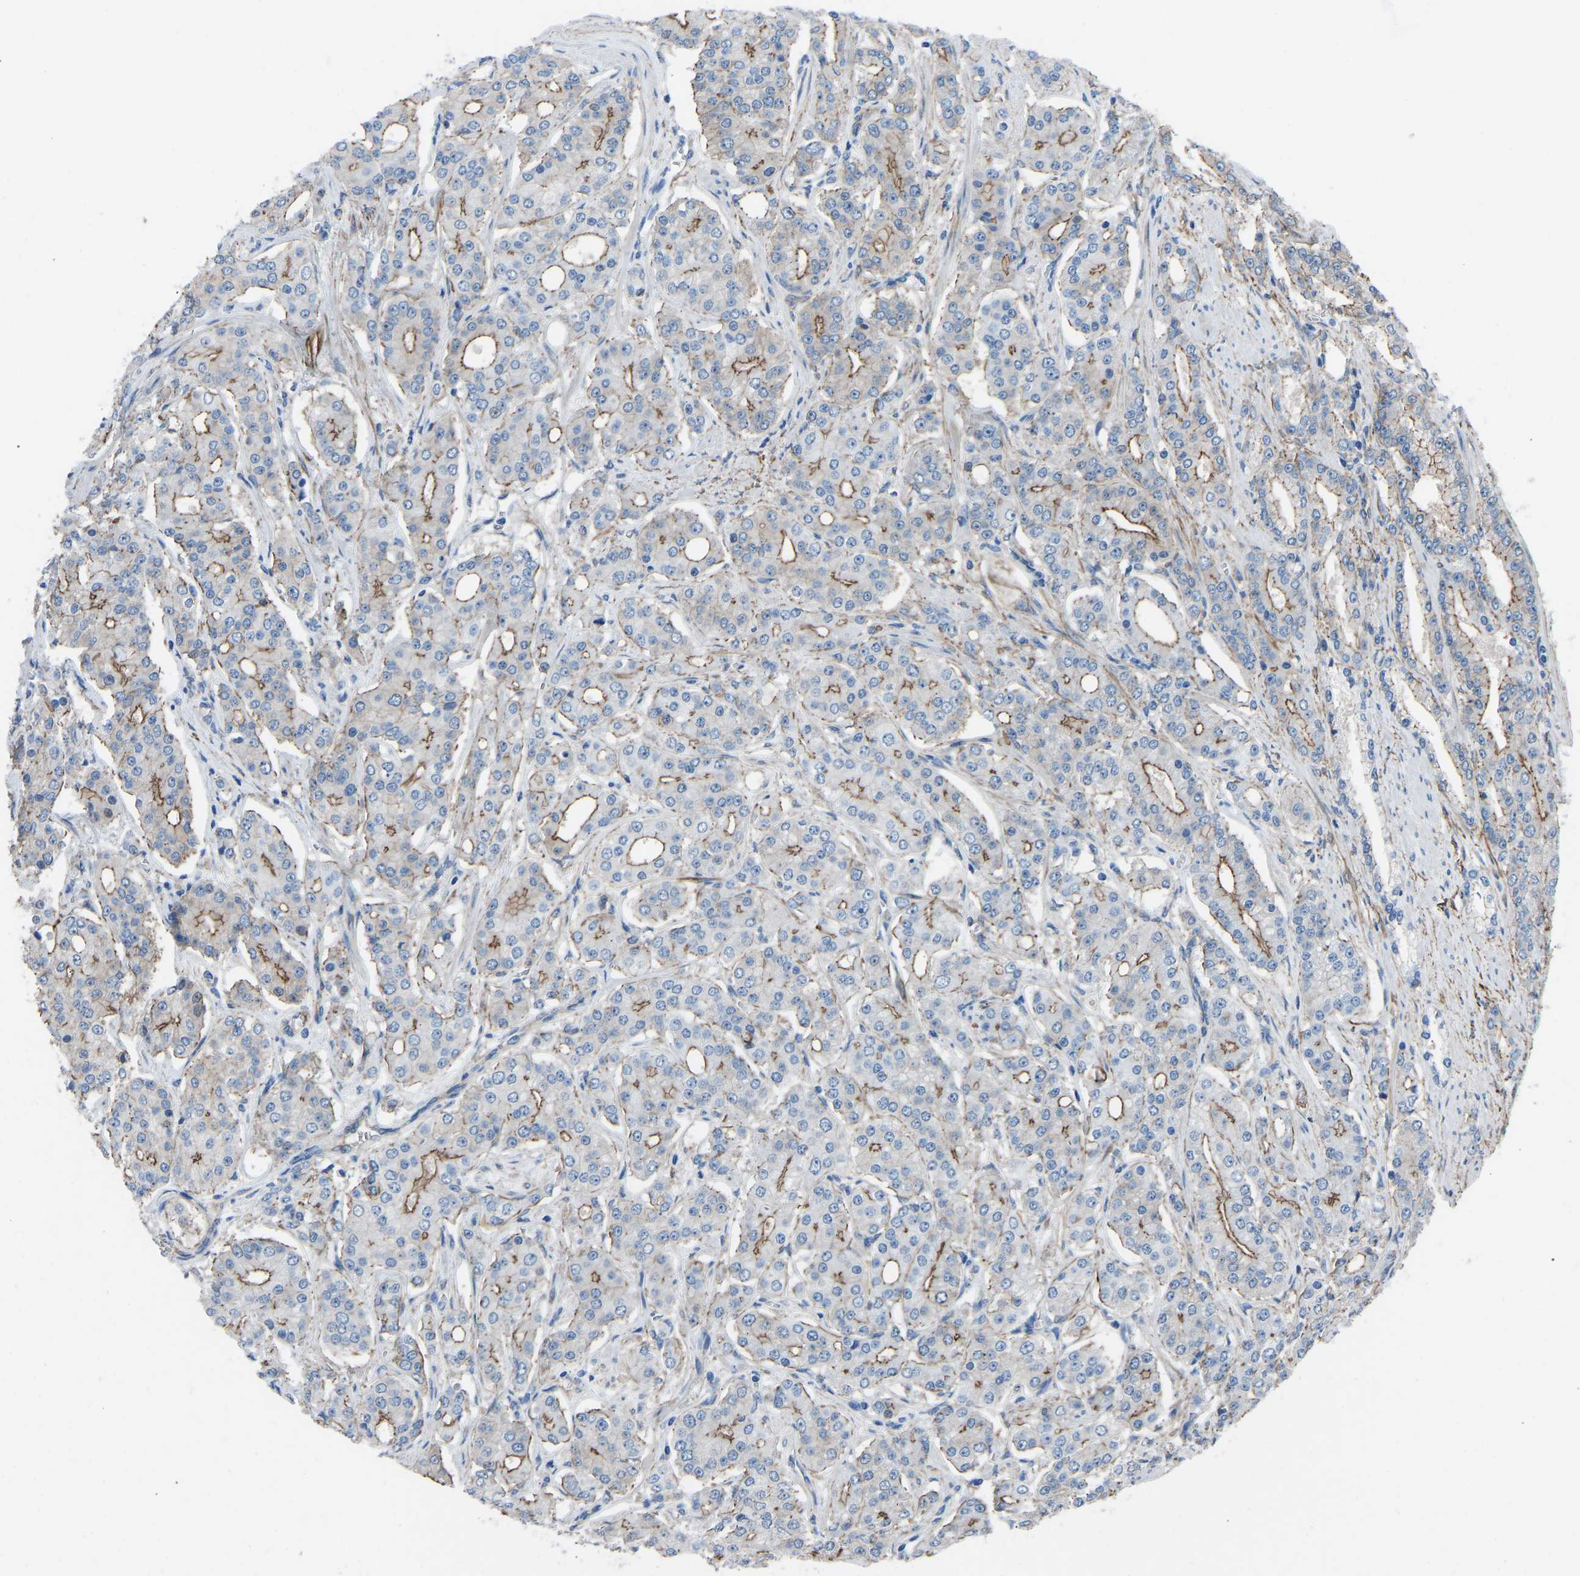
{"staining": {"intensity": "moderate", "quantity": "25%-75%", "location": "cytoplasmic/membranous"}, "tissue": "prostate cancer", "cell_type": "Tumor cells", "image_type": "cancer", "snomed": [{"axis": "morphology", "description": "Adenocarcinoma, High grade"}, {"axis": "topography", "description": "Prostate"}], "caption": "Moderate cytoplasmic/membranous staining is present in approximately 25%-75% of tumor cells in adenocarcinoma (high-grade) (prostate).", "gene": "MYH10", "patient": {"sex": "male", "age": 71}}